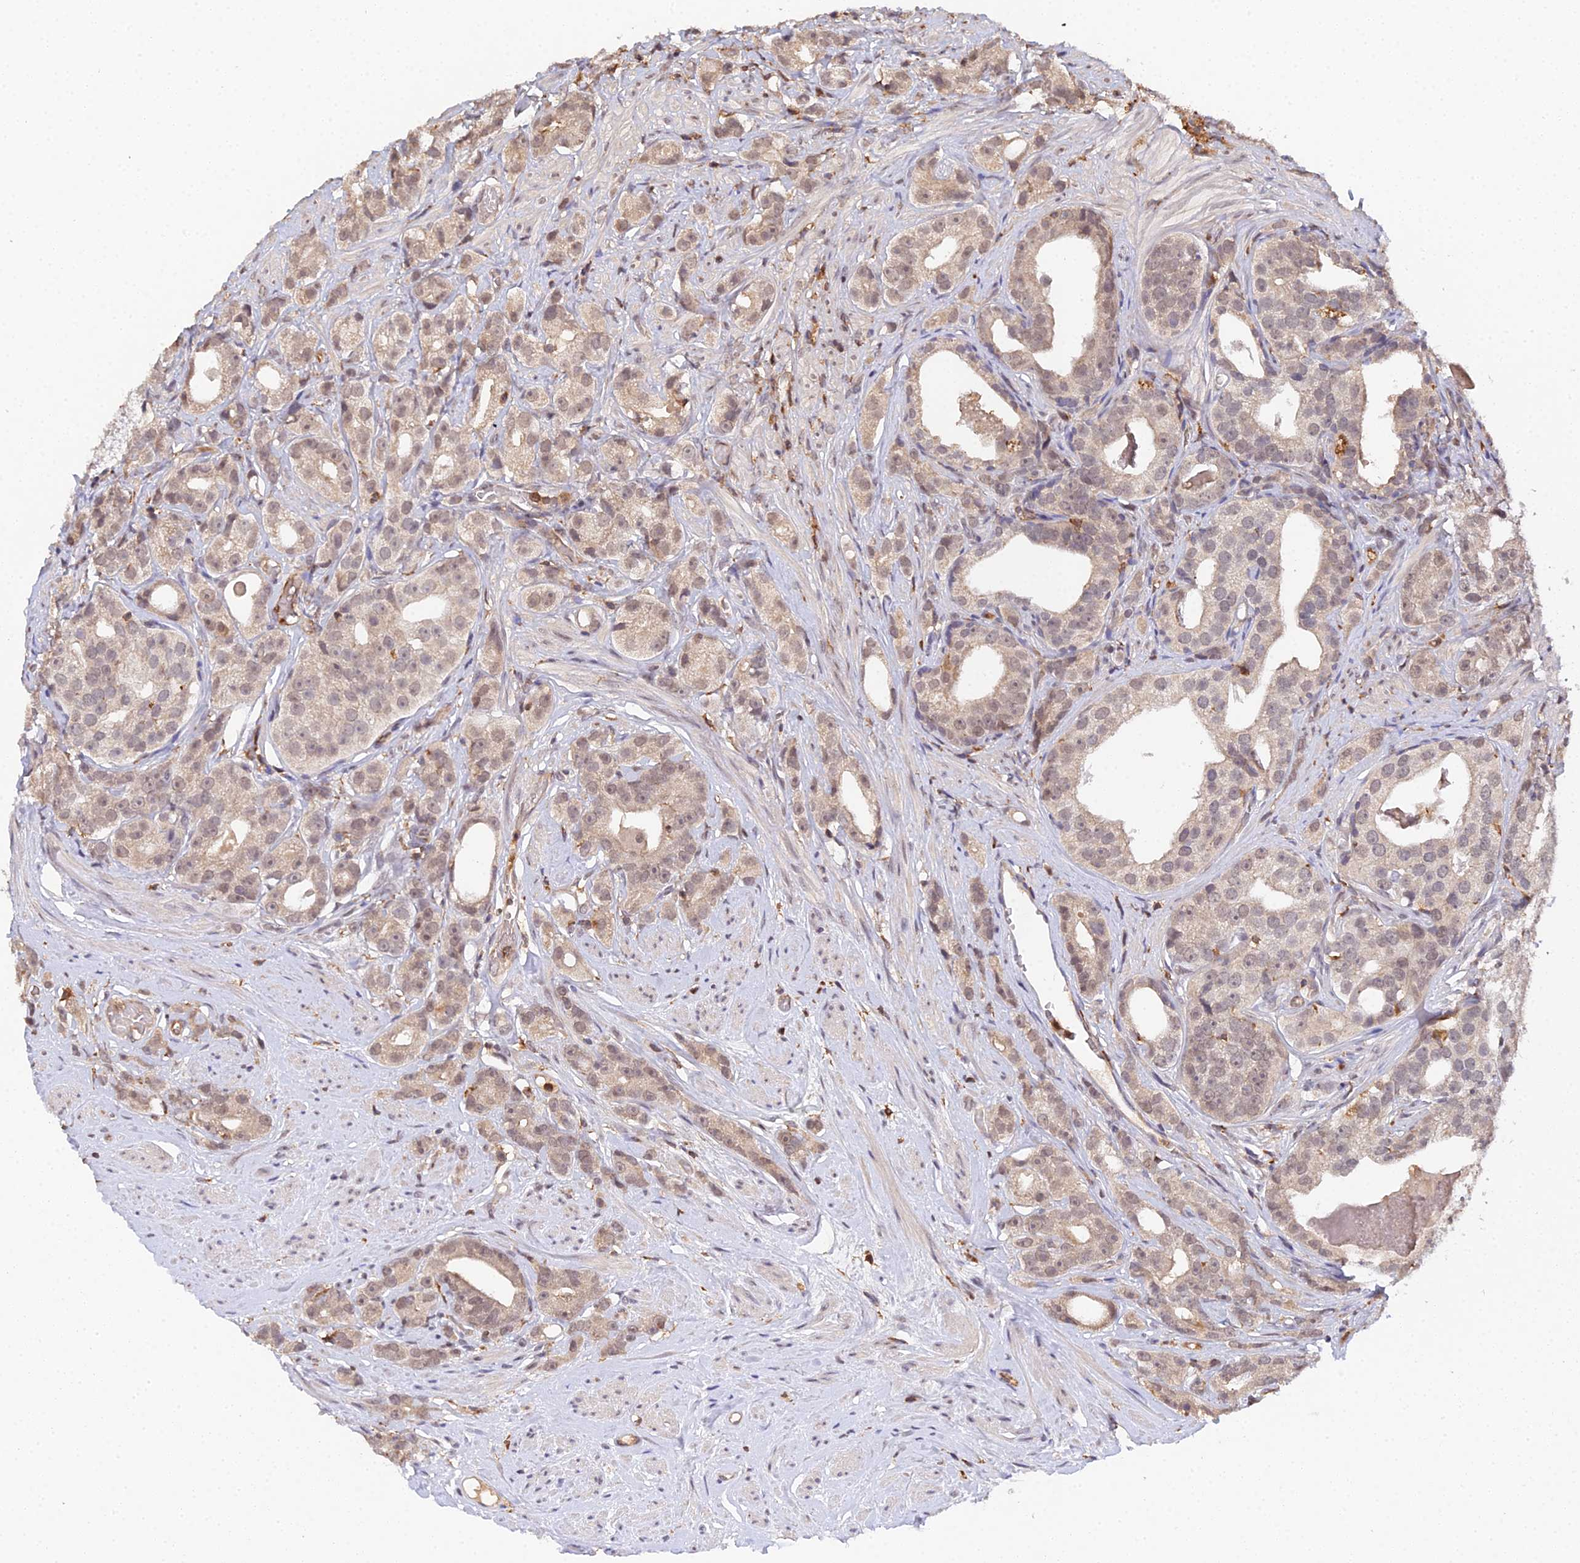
{"staining": {"intensity": "weak", "quantity": "25%-75%", "location": "cytoplasmic/membranous,nuclear"}, "tissue": "prostate cancer", "cell_type": "Tumor cells", "image_type": "cancer", "snomed": [{"axis": "morphology", "description": "Adenocarcinoma, High grade"}, {"axis": "topography", "description": "Prostate"}], "caption": "Brown immunohistochemical staining in human adenocarcinoma (high-grade) (prostate) shows weak cytoplasmic/membranous and nuclear positivity in about 25%-75% of tumor cells.", "gene": "TPRX1", "patient": {"sex": "male", "age": 71}}